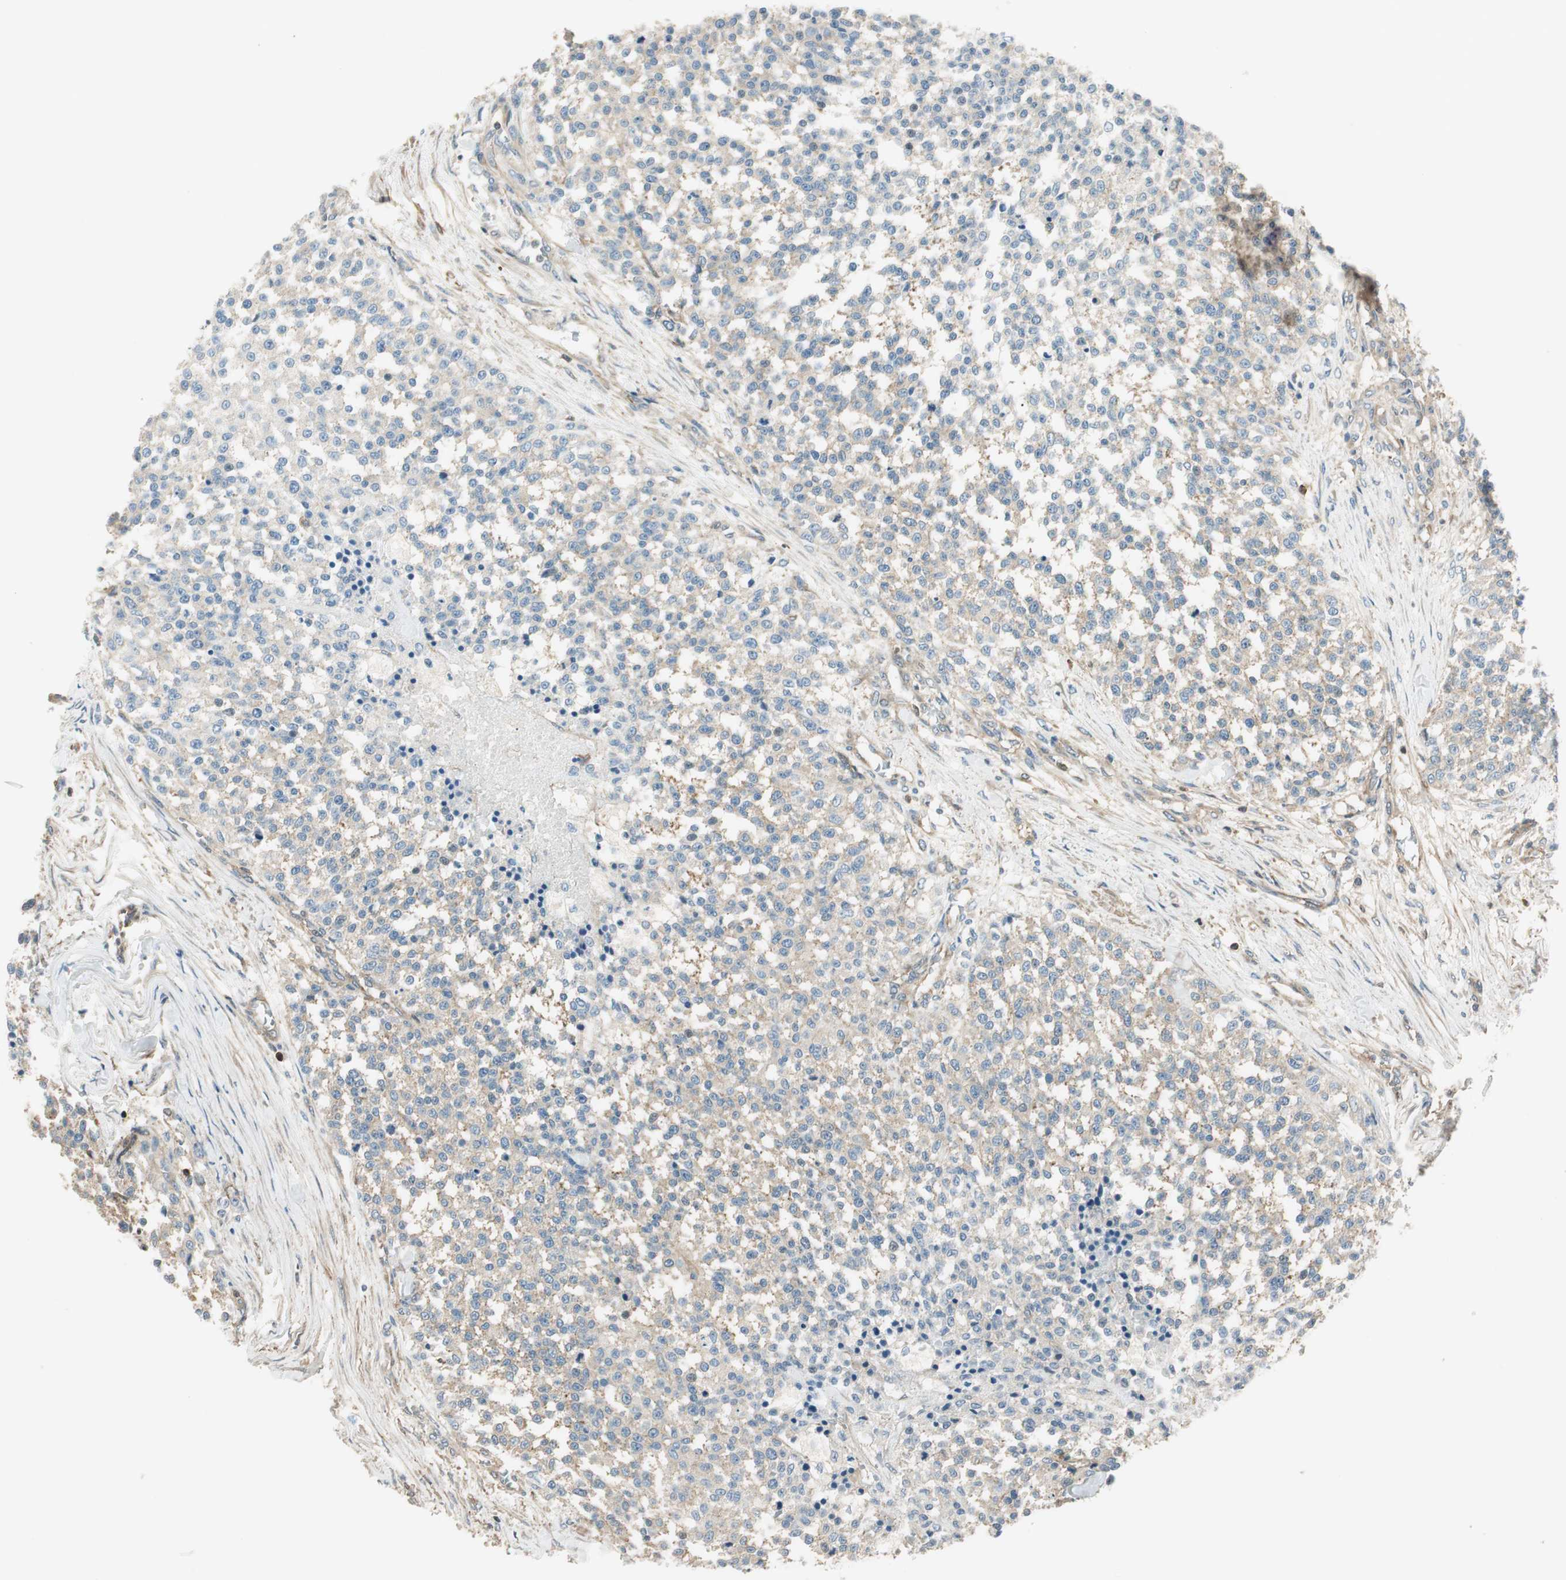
{"staining": {"intensity": "weak", "quantity": "25%-75%", "location": "cytoplasmic/membranous"}, "tissue": "testis cancer", "cell_type": "Tumor cells", "image_type": "cancer", "snomed": [{"axis": "morphology", "description": "Seminoma, NOS"}, {"axis": "topography", "description": "Testis"}], "caption": "Immunohistochemistry histopathology image of human testis seminoma stained for a protein (brown), which demonstrates low levels of weak cytoplasmic/membranous staining in about 25%-75% of tumor cells.", "gene": "PI4K2B", "patient": {"sex": "male", "age": 59}}